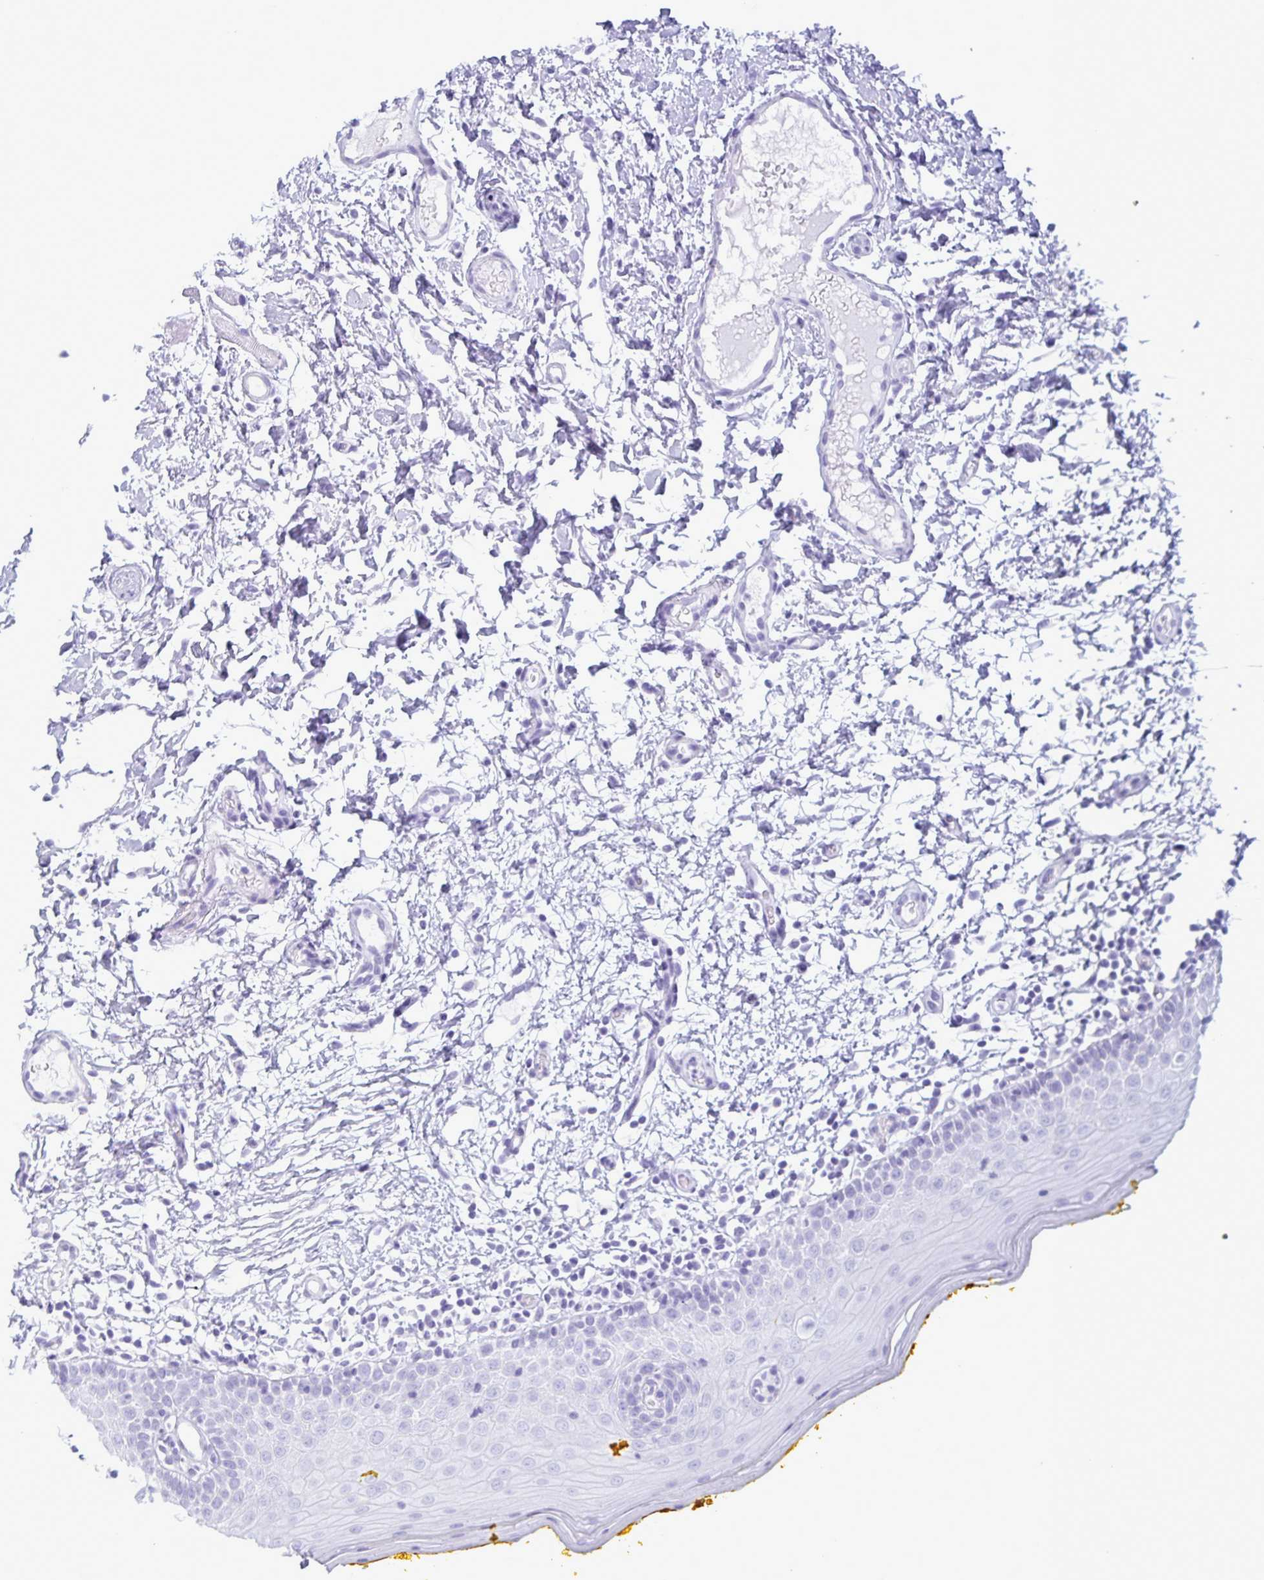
{"staining": {"intensity": "negative", "quantity": "none", "location": "none"}, "tissue": "oral mucosa", "cell_type": "Squamous epithelial cells", "image_type": "normal", "snomed": [{"axis": "morphology", "description": "Normal tissue, NOS"}, {"axis": "topography", "description": "Oral tissue"}, {"axis": "topography", "description": "Tounge, NOS"}], "caption": "Protein analysis of unremarkable oral mucosa reveals no significant expression in squamous epithelial cells.", "gene": "RTN1", "patient": {"sex": "female", "age": 58}}